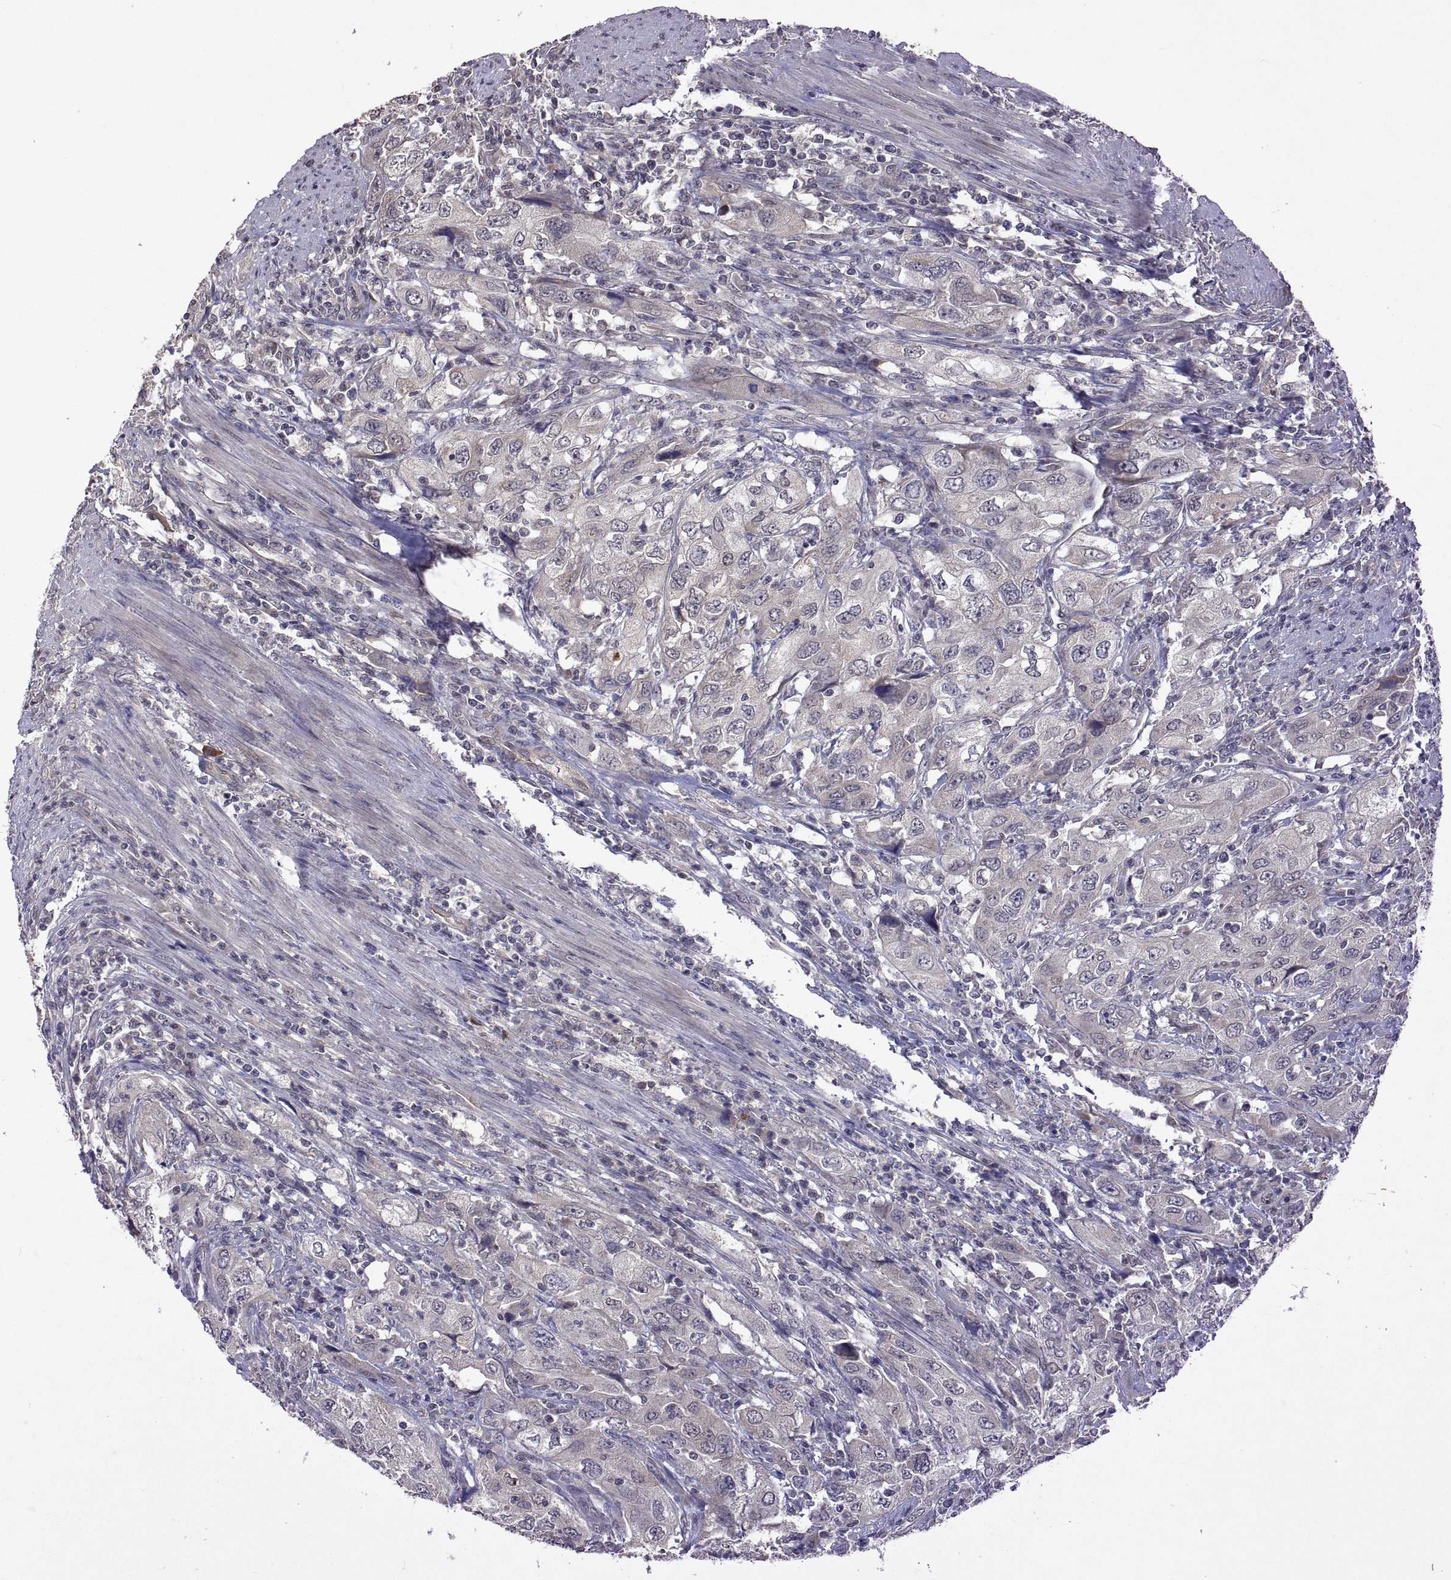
{"staining": {"intensity": "negative", "quantity": "none", "location": "none"}, "tissue": "urothelial cancer", "cell_type": "Tumor cells", "image_type": "cancer", "snomed": [{"axis": "morphology", "description": "Urothelial carcinoma, High grade"}, {"axis": "topography", "description": "Urinary bladder"}], "caption": "This is an immunohistochemistry image of human high-grade urothelial carcinoma. There is no staining in tumor cells.", "gene": "LAMA1", "patient": {"sex": "male", "age": 76}}